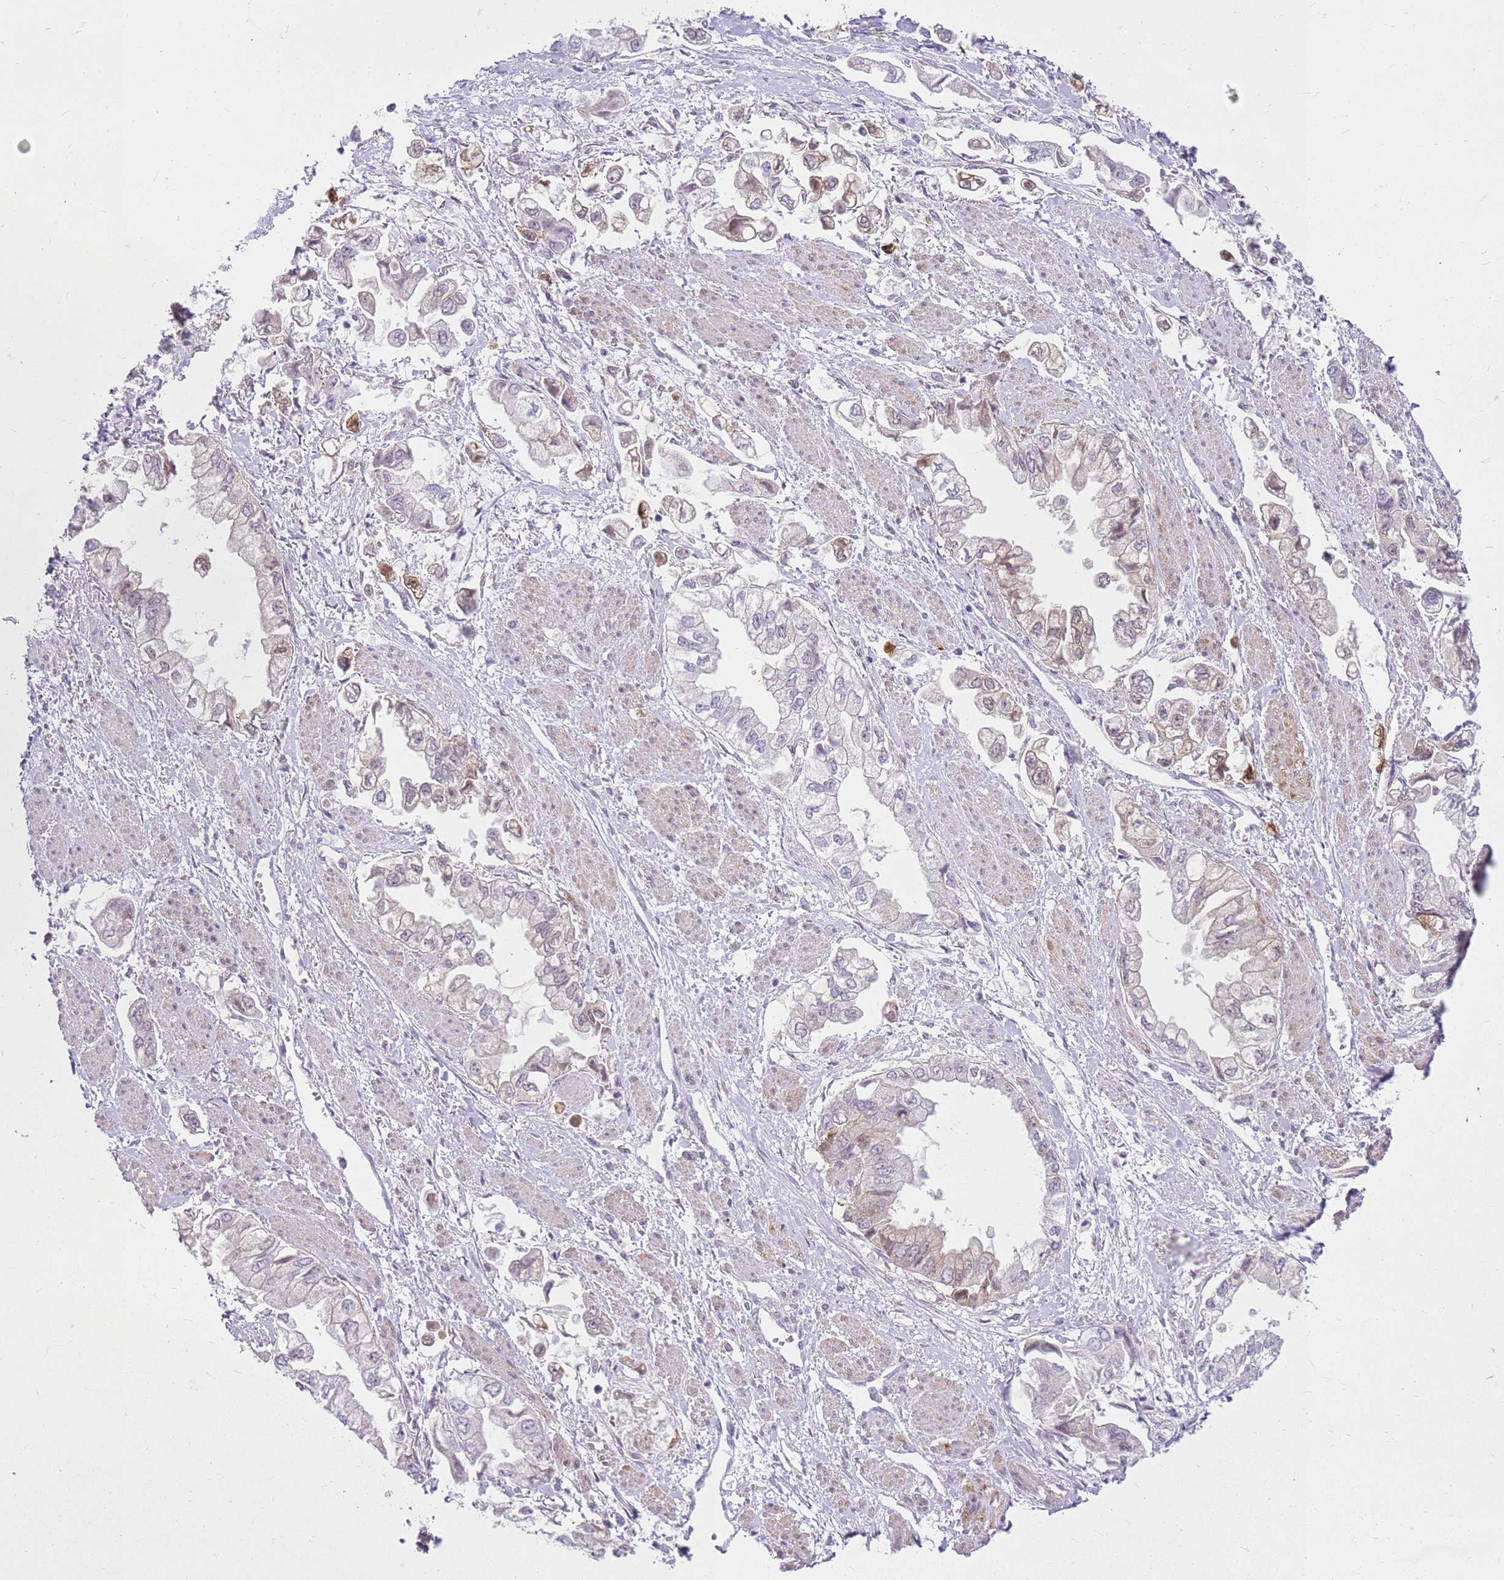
{"staining": {"intensity": "weak", "quantity": "<25%", "location": "cytoplasmic/membranous"}, "tissue": "stomach cancer", "cell_type": "Tumor cells", "image_type": "cancer", "snomed": [{"axis": "morphology", "description": "Adenocarcinoma, NOS"}, {"axis": "topography", "description": "Stomach"}], "caption": "IHC of stomach cancer (adenocarcinoma) reveals no expression in tumor cells. The staining was performed using DAB to visualize the protein expression in brown, while the nuclei were stained in blue with hematoxylin (Magnification: 20x).", "gene": "HSPB1", "patient": {"sex": "male", "age": 62}}